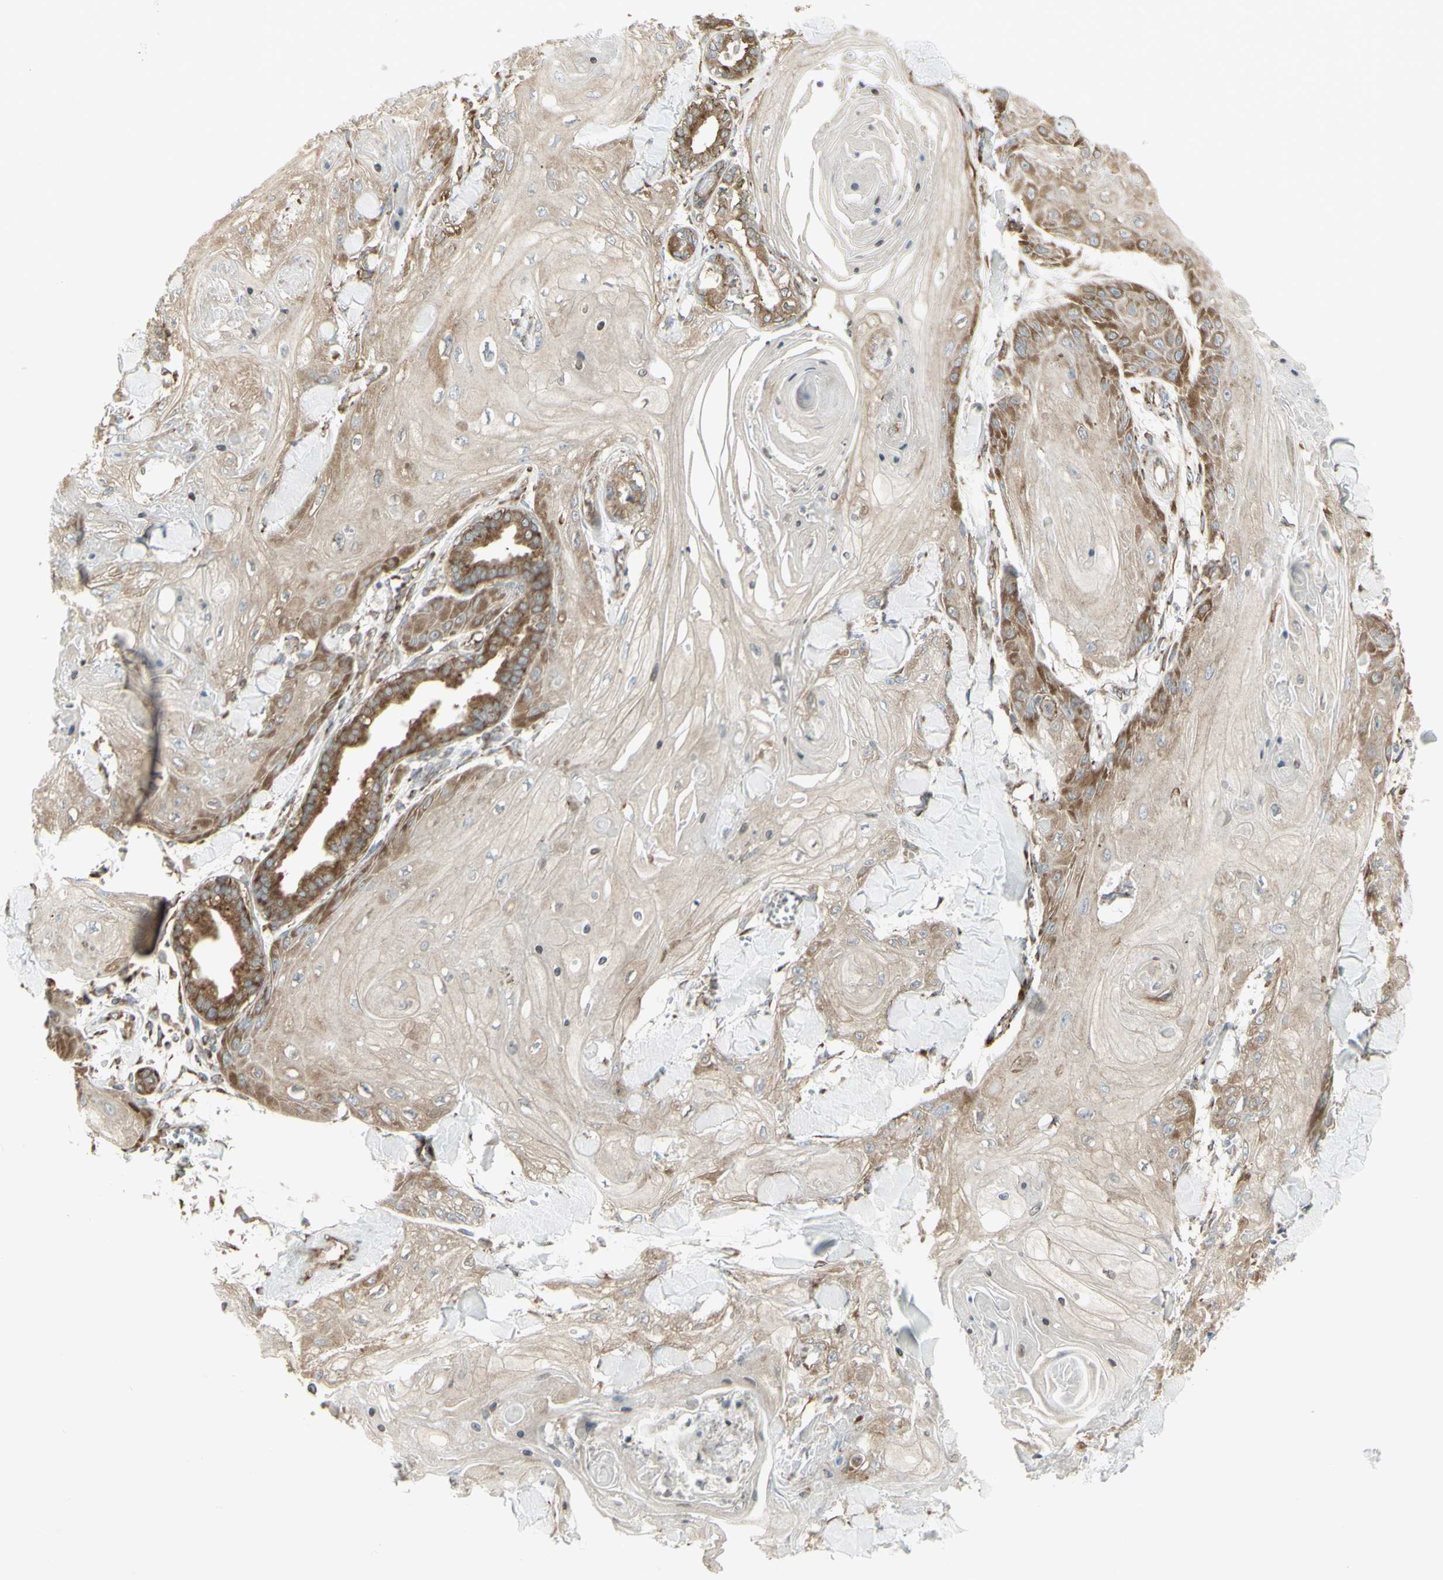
{"staining": {"intensity": "moderate", "quantity": ">75%", "location": "cytoplasmic/membranous"}, "tissue": "skin cancer", "cell_type": "Tumor cells", "image_type": "cancer", "snomed": [{"axis": "morphology", "description": "Squamous cell carcinoma, NOS"}, {"axis": "topography", "description": "Skin"}], "caption": "A histopathology image showing moderate cytoplasmic/membranous staining in approximately >75% of tumor cells in squamous cell carcinoma (skin), as visualized by brown immunohistochemical staining.", "gene": "FKBP3", "patient": {"sex": "male", "age": 74}}